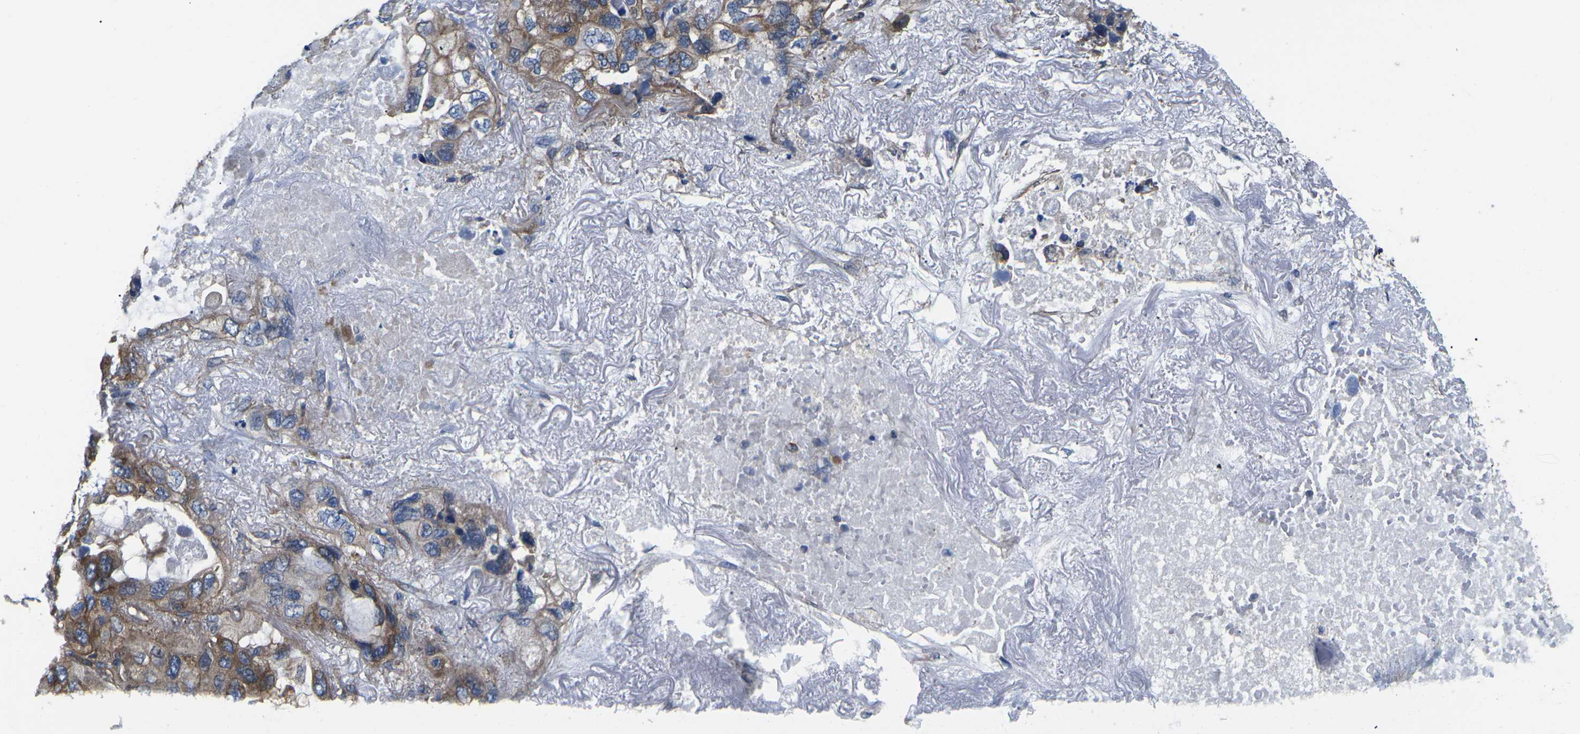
{"staining": {"intensity": "moderate", "quantity": ">75%", "location": "cytoplasmic/membranous"}, "tissue": "lung cancer", "cell_type": "Tumor cells", "image_type": "cancer", "snomed": [{"axis": "morphology", "description": "Squamous cell carcinoma, NOS"}, {"axis": "topography", "description": "Lung"}], "caption": "Immunohistochemistry (IHC) histopathology image of neoplastic tissue: lung cancer (squamous cell carcinoma) stained using immunohistochemistry (IHC) shows medium levels of moderate protein expression localized specifically in the cytoplasmic/membranous of tumor cells, appearing as a cytoplasmic/membranous brown color.", "gene": "DLG1", "patient": {"sex": "female", "age": 73}}